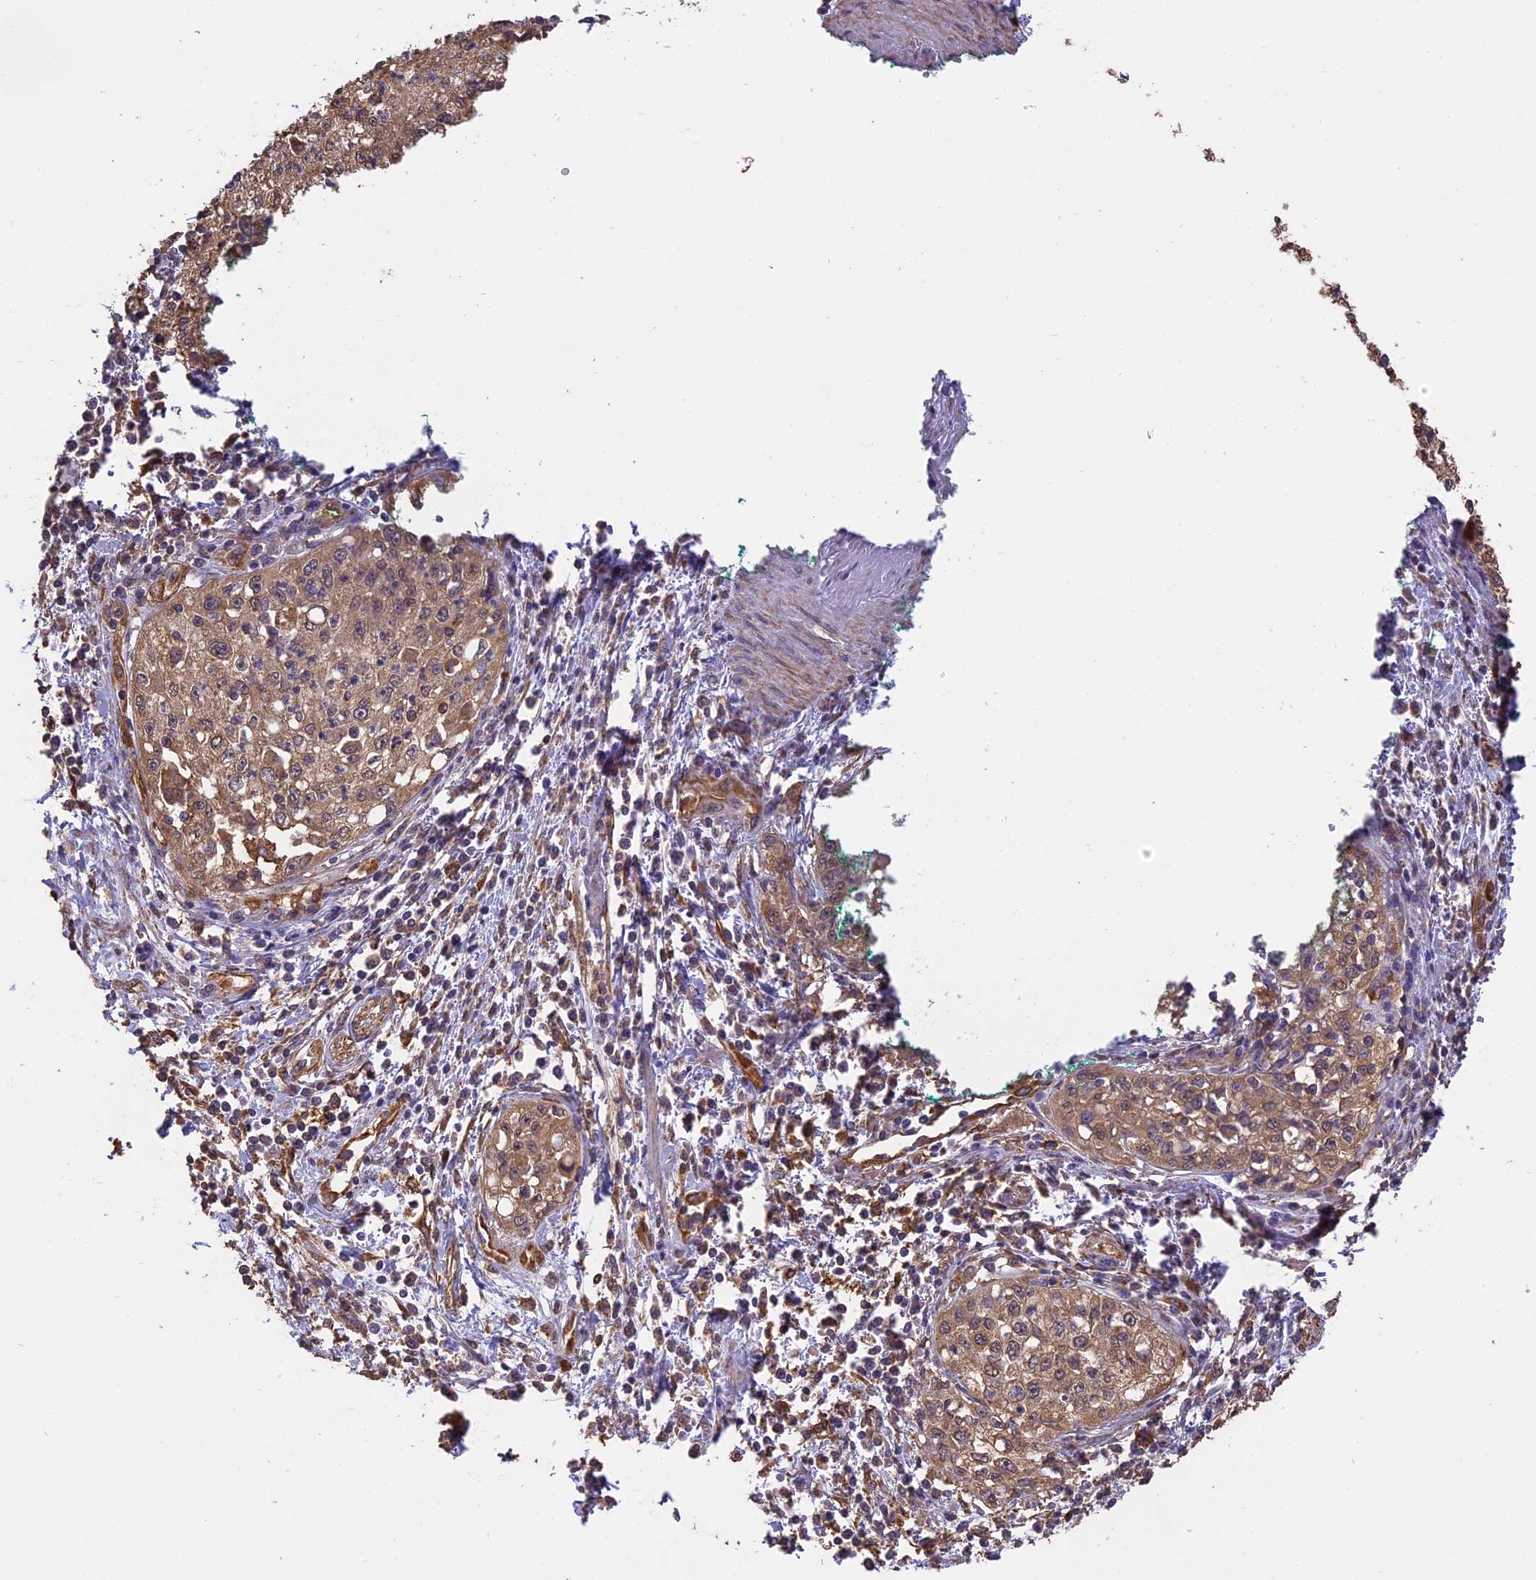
{"staining": {"intensity": "moderate", "quantity": ">75%", "location": "cytoplasmic/membranous,nuclear"}, "tissue": "cervical cancer", "cell_type": "Tumor cells", "image_type": "cancer", "snomed": [{"axis": "morphology", "description": "Squamous cell carcinoma, NOS"}, {"axis": "topography", "description": "Cervix"}], "caption": "Immunohistochemistry (IHC) histopathology image of cervical cancer (squamous cell carcinoma) stained for a protein (brown), which shows medium levels of moderate cytoplasmic/membranous and nuclear expression in about >75% of tumor cells.", "gene": "ARHGAP19", "patient": {"sex": "female", "age": 57}}